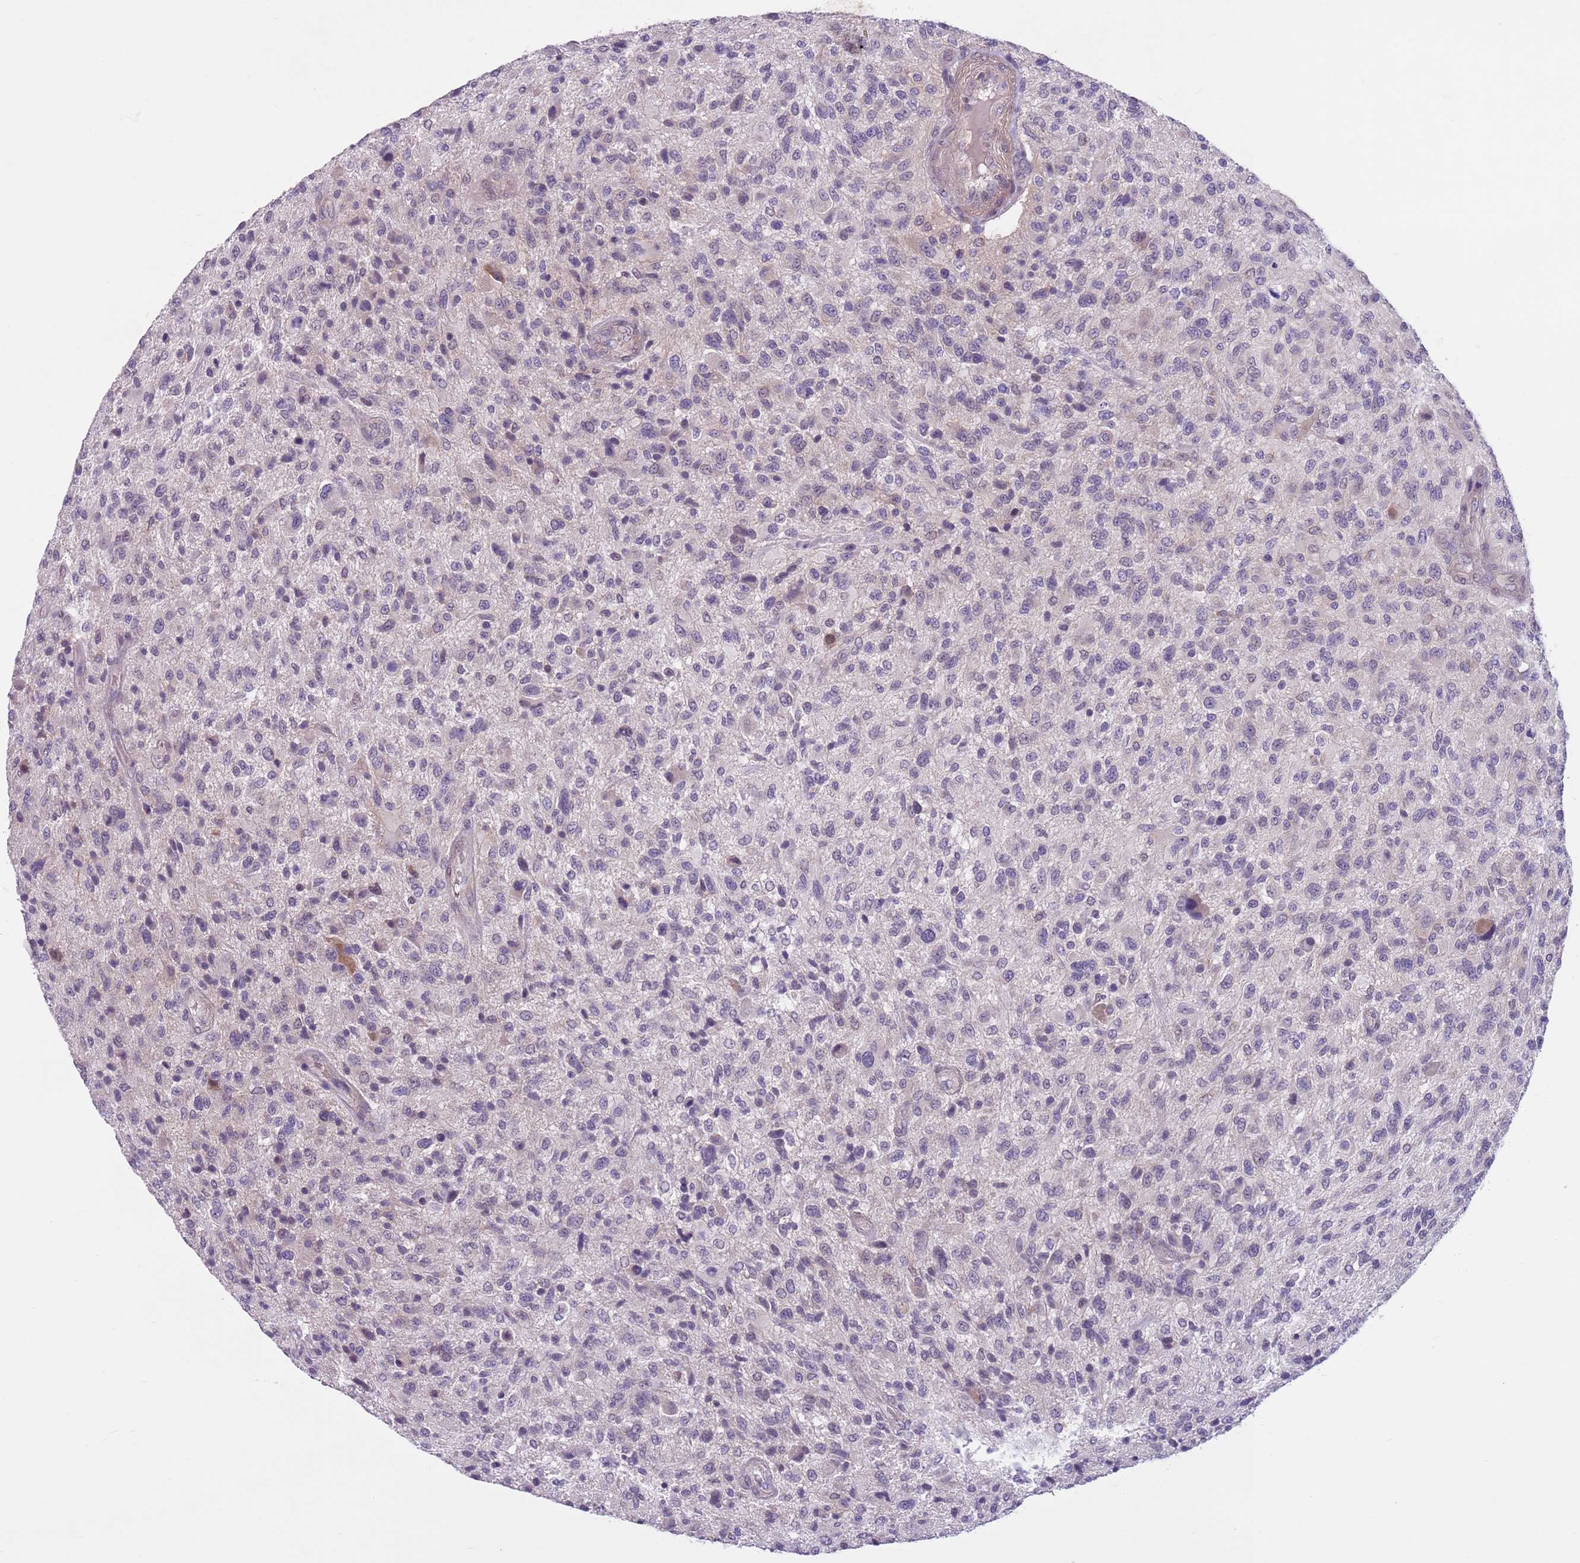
{"staining": {"intensity": "negative", "quantity": "none", "location": "none"}, "tissue": "glioma", "cell_type": "Tumor cells", "image_type": "cancer", "snomed": [{"axis": "morphology", "description": "Glioma, malignant, High grade"}, {"axis": "topography", "description": "Brain"}], "caption": "Tumor cells are negative for protein expression in human high-grade glioma (malignant).", "gene": "ADCY7", "patient": {"sex": "male", "age": 47}}